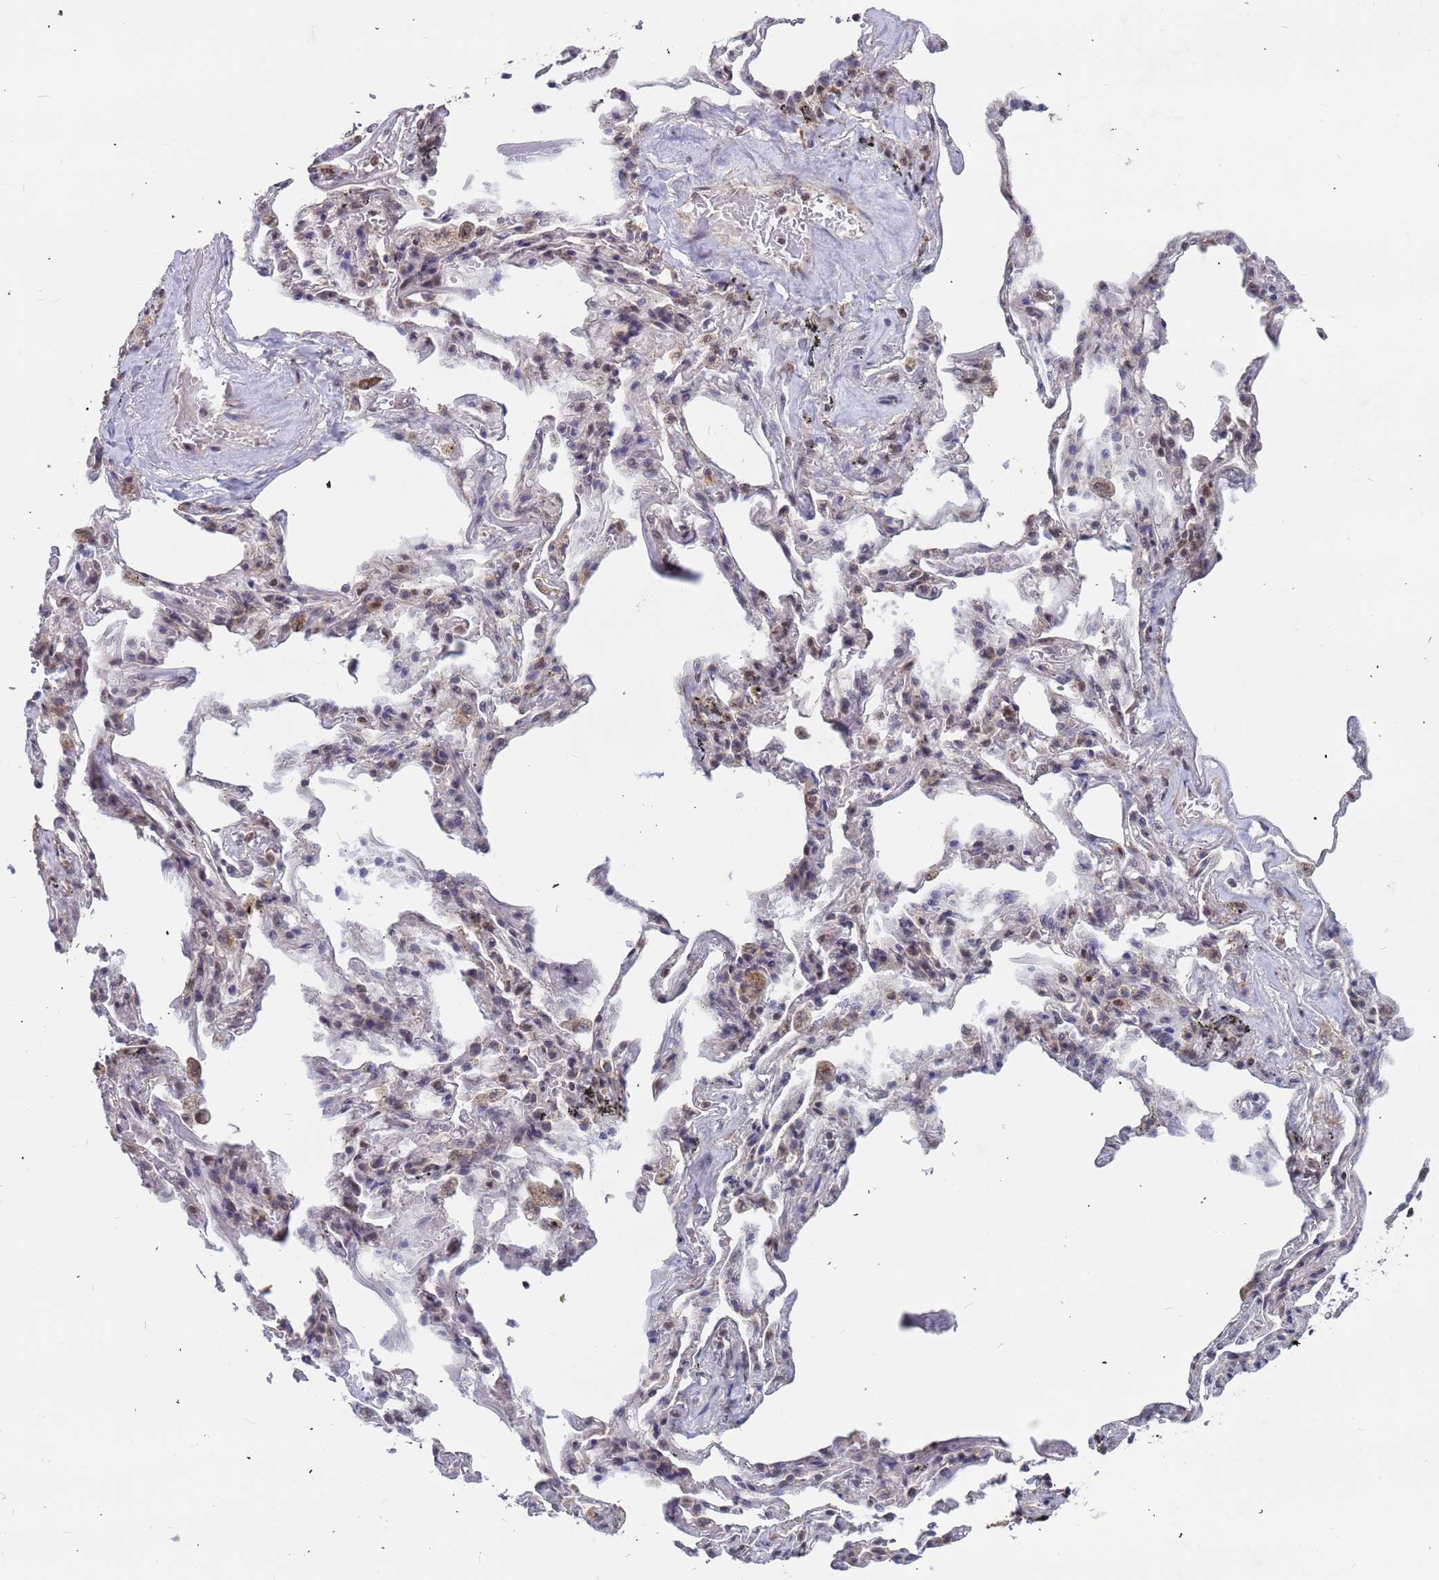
{"staining": {"intensity": "negative", "quantity": "none", "location": "none"}, "tissue": "adipose tissue", "cell_type": "Adipocytes", "image_type": "normal", "snomed": [{"axis": "morphology", "description": "Normal tissue, NOS"}, {"axis": "topography", "description": "Lymph node"}, {"axis": "topography", "description": "Bronchus"}], "caption": "Adipose tissue was stained to show a protein in brown. There is no significant expression in adipocytes. Nuclei are stained in blue.", "gene": "DENND2B", "patient": {"sex": "male", "age": 63}}